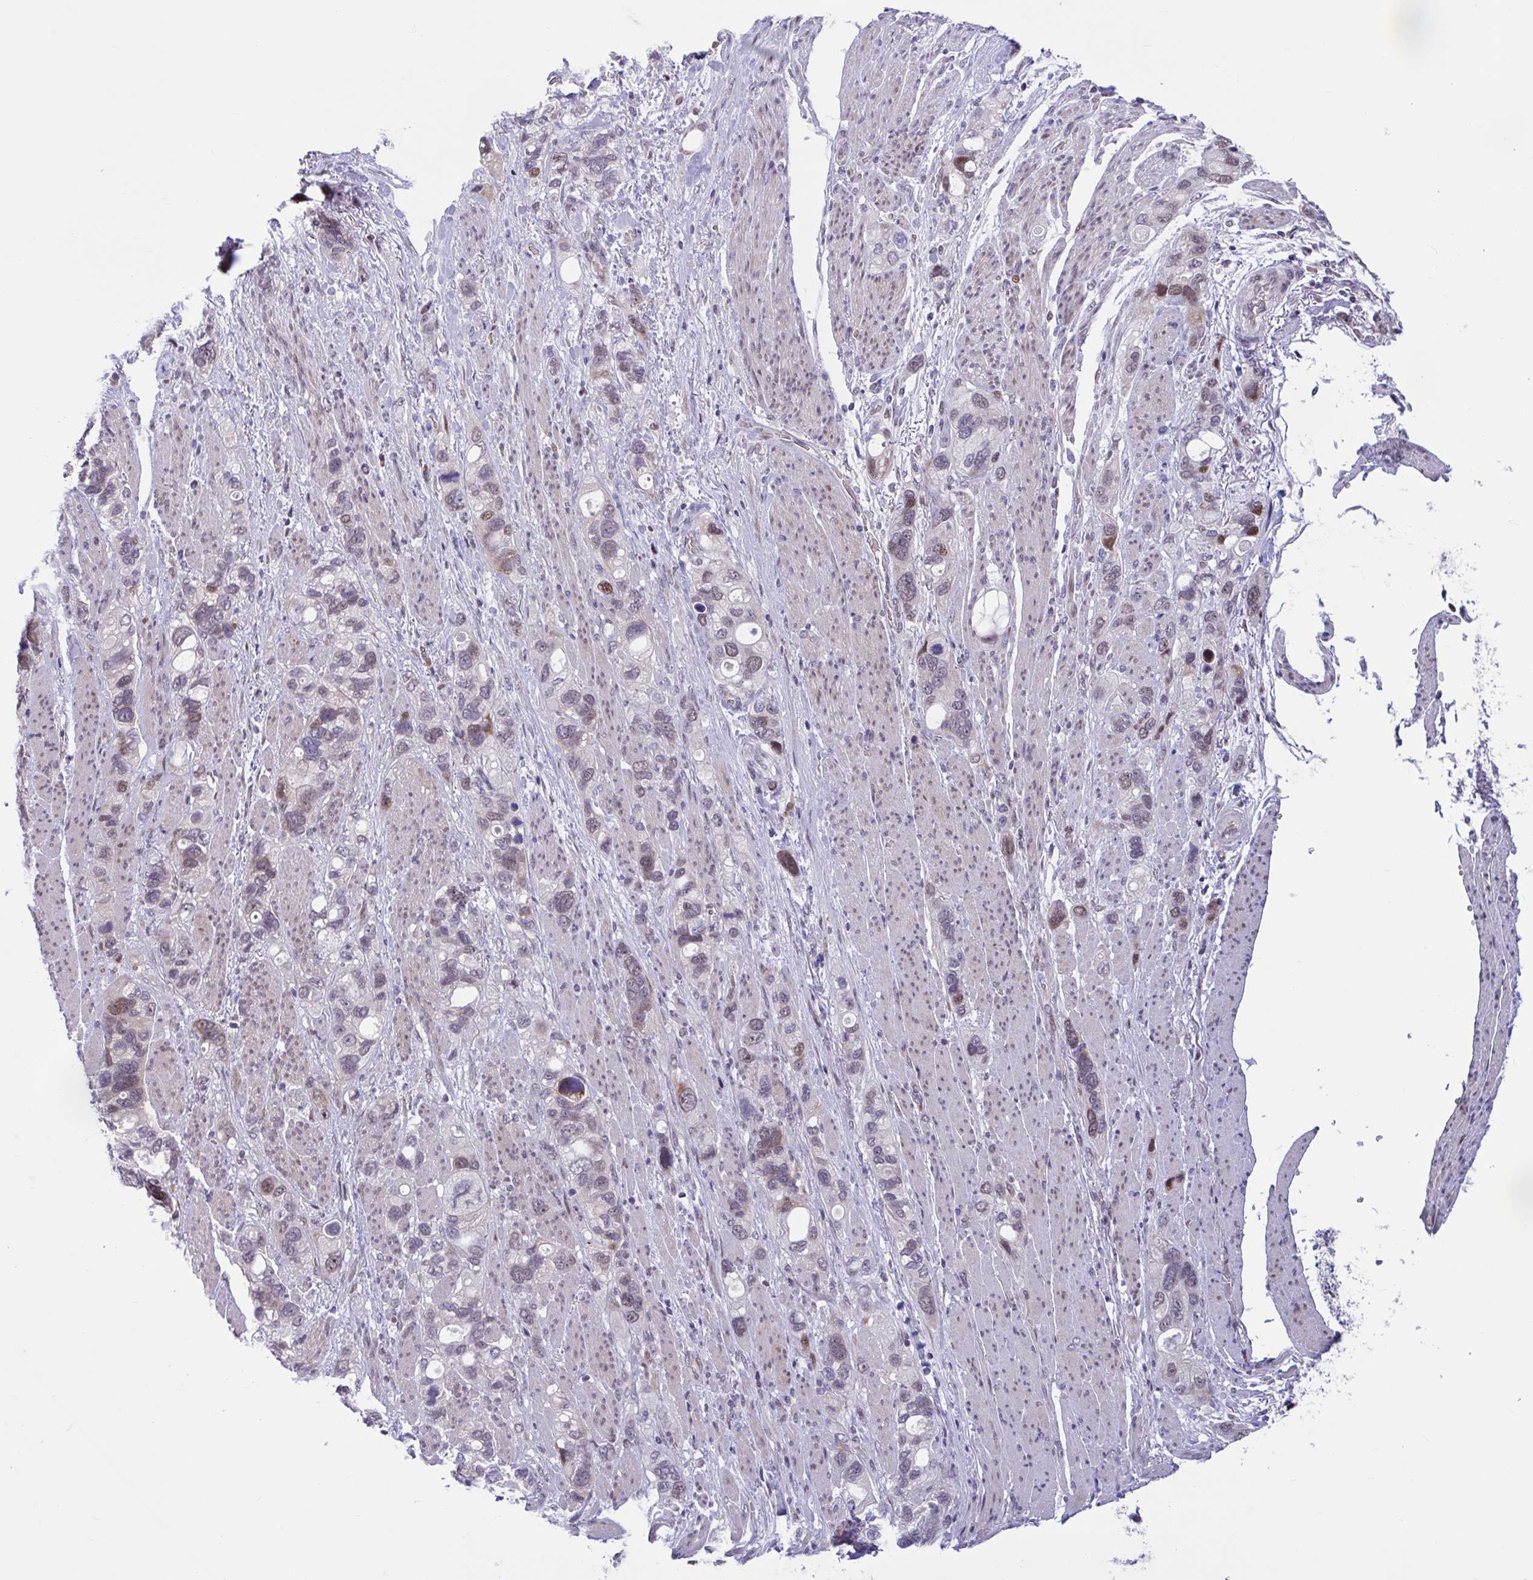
{"staining": {"intensity": "moderate", "quantity": "25%-75%", "location": "cytoplasmic/membranous,nuclear"}, "tissue": "stomach cancer", "cell_type": "Tumor cells", "image_type": "cancer", "snomed": [{"axis": "morphology", "description": "Adenocarcinoma, NOS"}, {"axis": "topography", "description": "Stomach, upper"}], "caption": "An IHC micrograph of tumor tissue is shown. Protein staining in brown labels moderate cytoplasmic/membranous and nuclear positivity in stomach cancer (adenocarcinoma) within tumor cells.", "gene": "RBL1", "patient": {"sex": "female", "age": 81}}